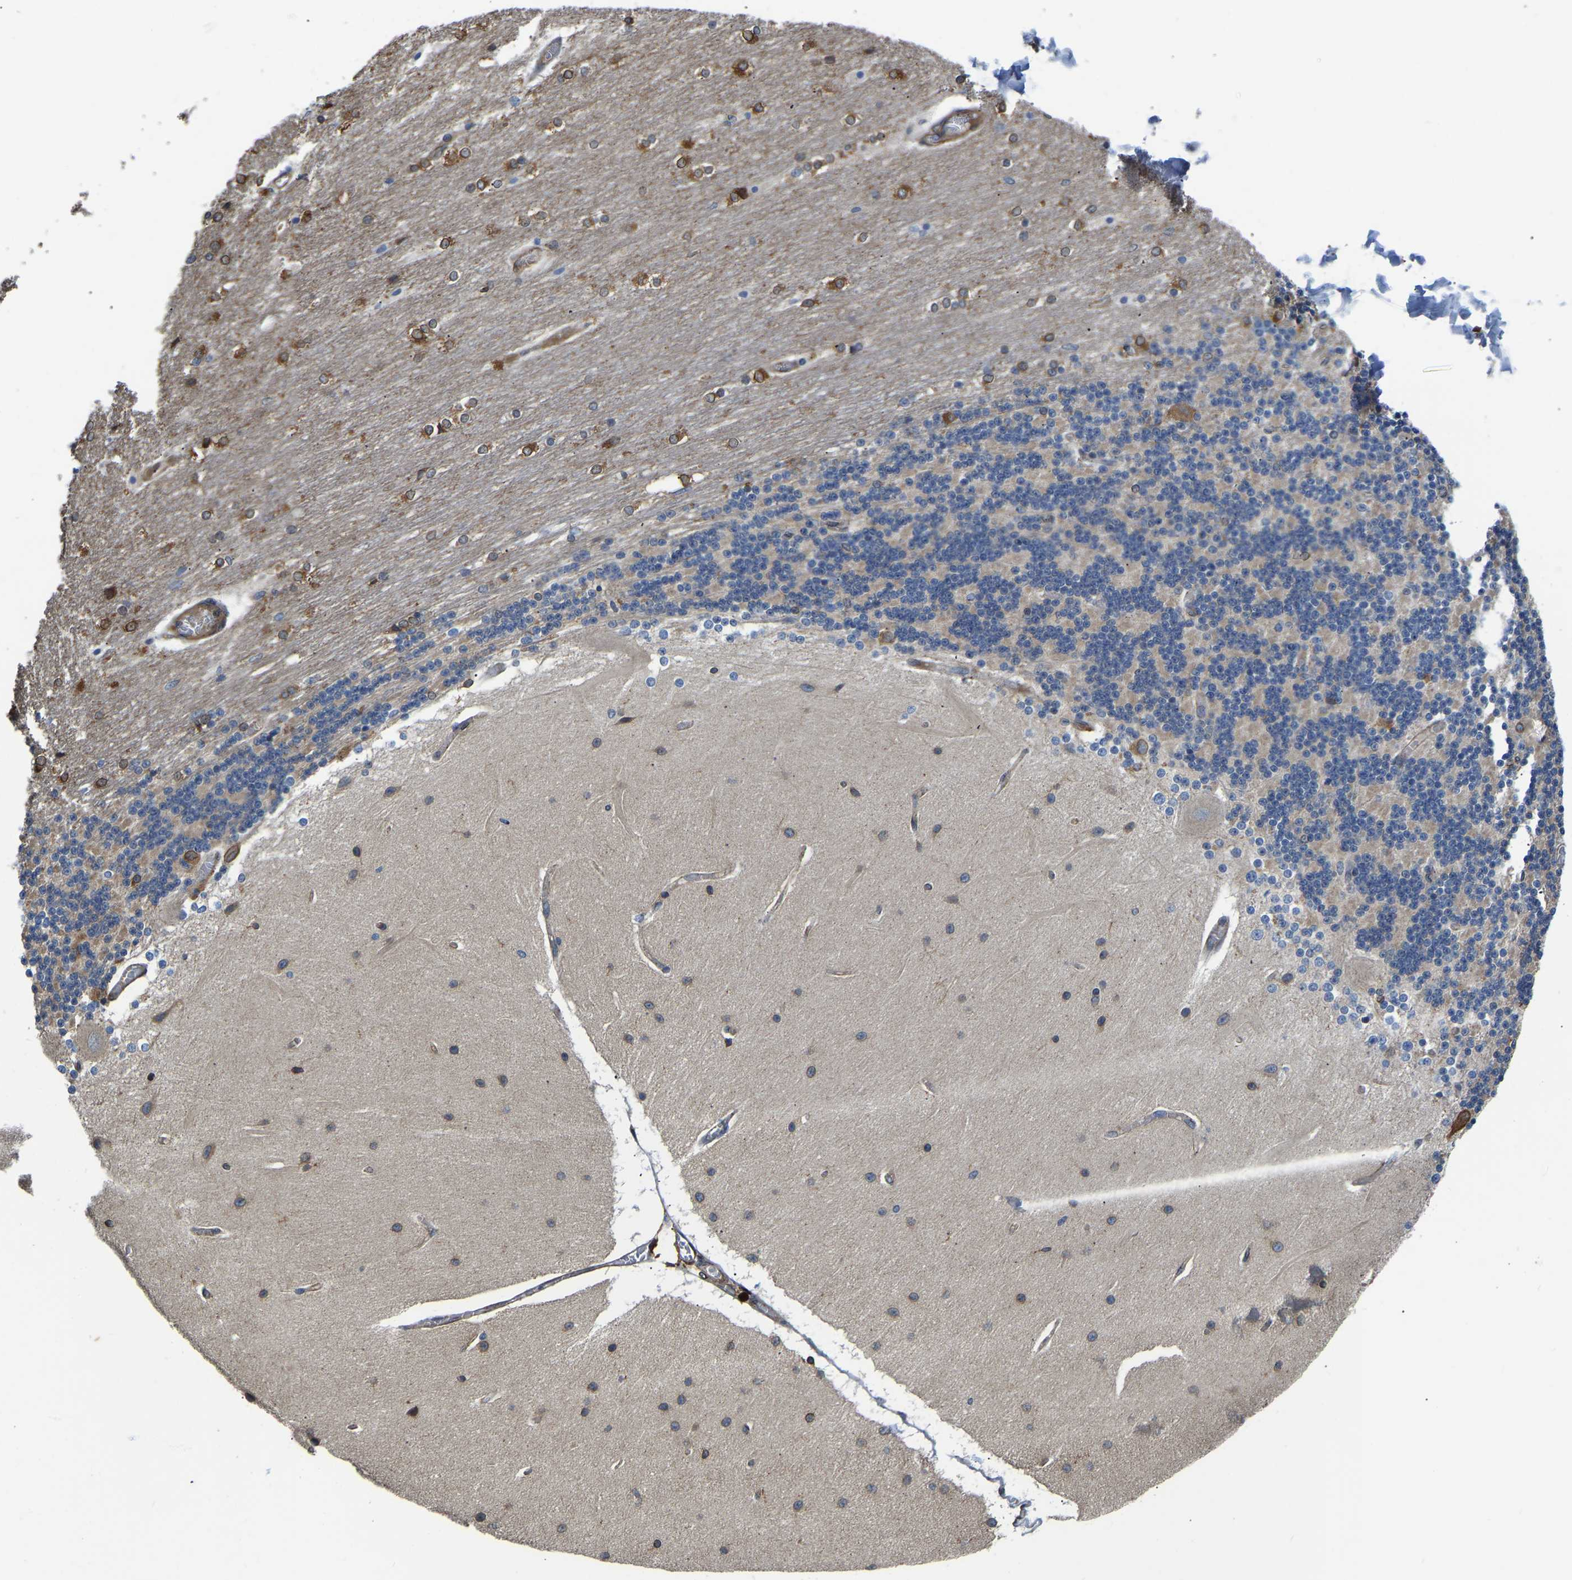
{"staining": {"intensity": "moderate", "quantity": "<25%", "location": "cytoplasmic/membranous"}, "tissue": "cerebellum", "cell_type": "Cells in granular layer", "image_type": "normal", "snomed": [{"axis": "morphology", "description": "Normal tissue, NOS"}, {"axis": "topography", "description": "Cerebellum"}], "caption": "Protein positivity by IHC demonstrates moderate cytoplasmic/membranous expression in about <25% of cells in granular layer in normal cerebellum. The staining was performed using DAB (3,3'-diaminobenzidine), with brown indicating positive protein expression. Nuclei are stained blue with hematoxylin.", "gene": "ARL6IP5", "patient": {"sex": "female", "age": 54}}